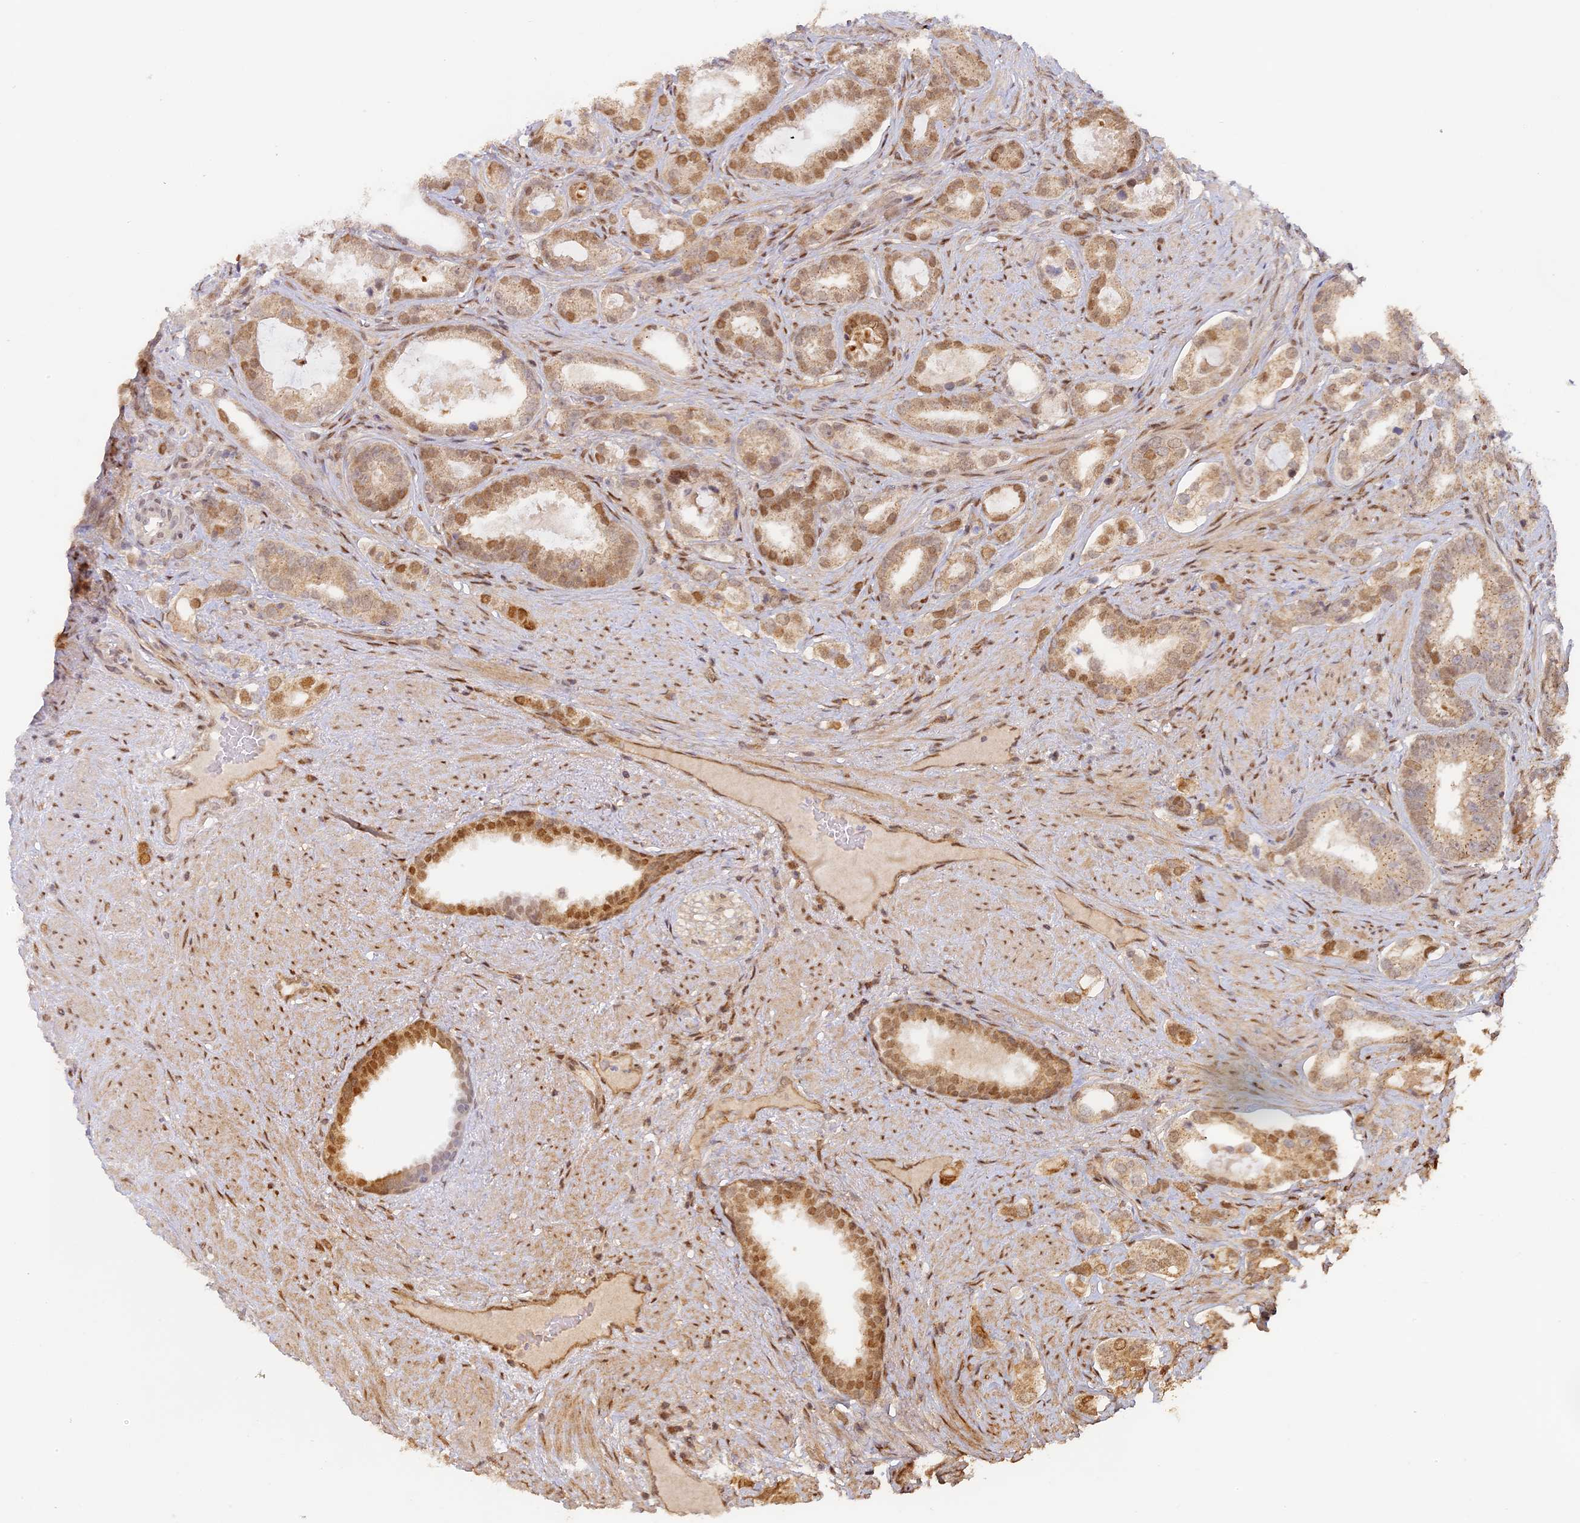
{"staining": {"intensity": "moderate", "quantity": "25%-75%", "location": "nuclear"}, "tissue": "prostate cancer", "cell_type": "Tumor cells", "image_type": "cancer", "snomed": [{"axis": "morphology", "description": "Adenocarcinoma, High grade"}, {"axis": "topography", "description": "Prostate"}], "caption": "Prostate cancer stained with immunohistochemistry displays moderate nuclear positivity in about 25%-75% of tumor cells.", "gene": "MYBL2", "patient": {"sex": "male", "age": 67}}